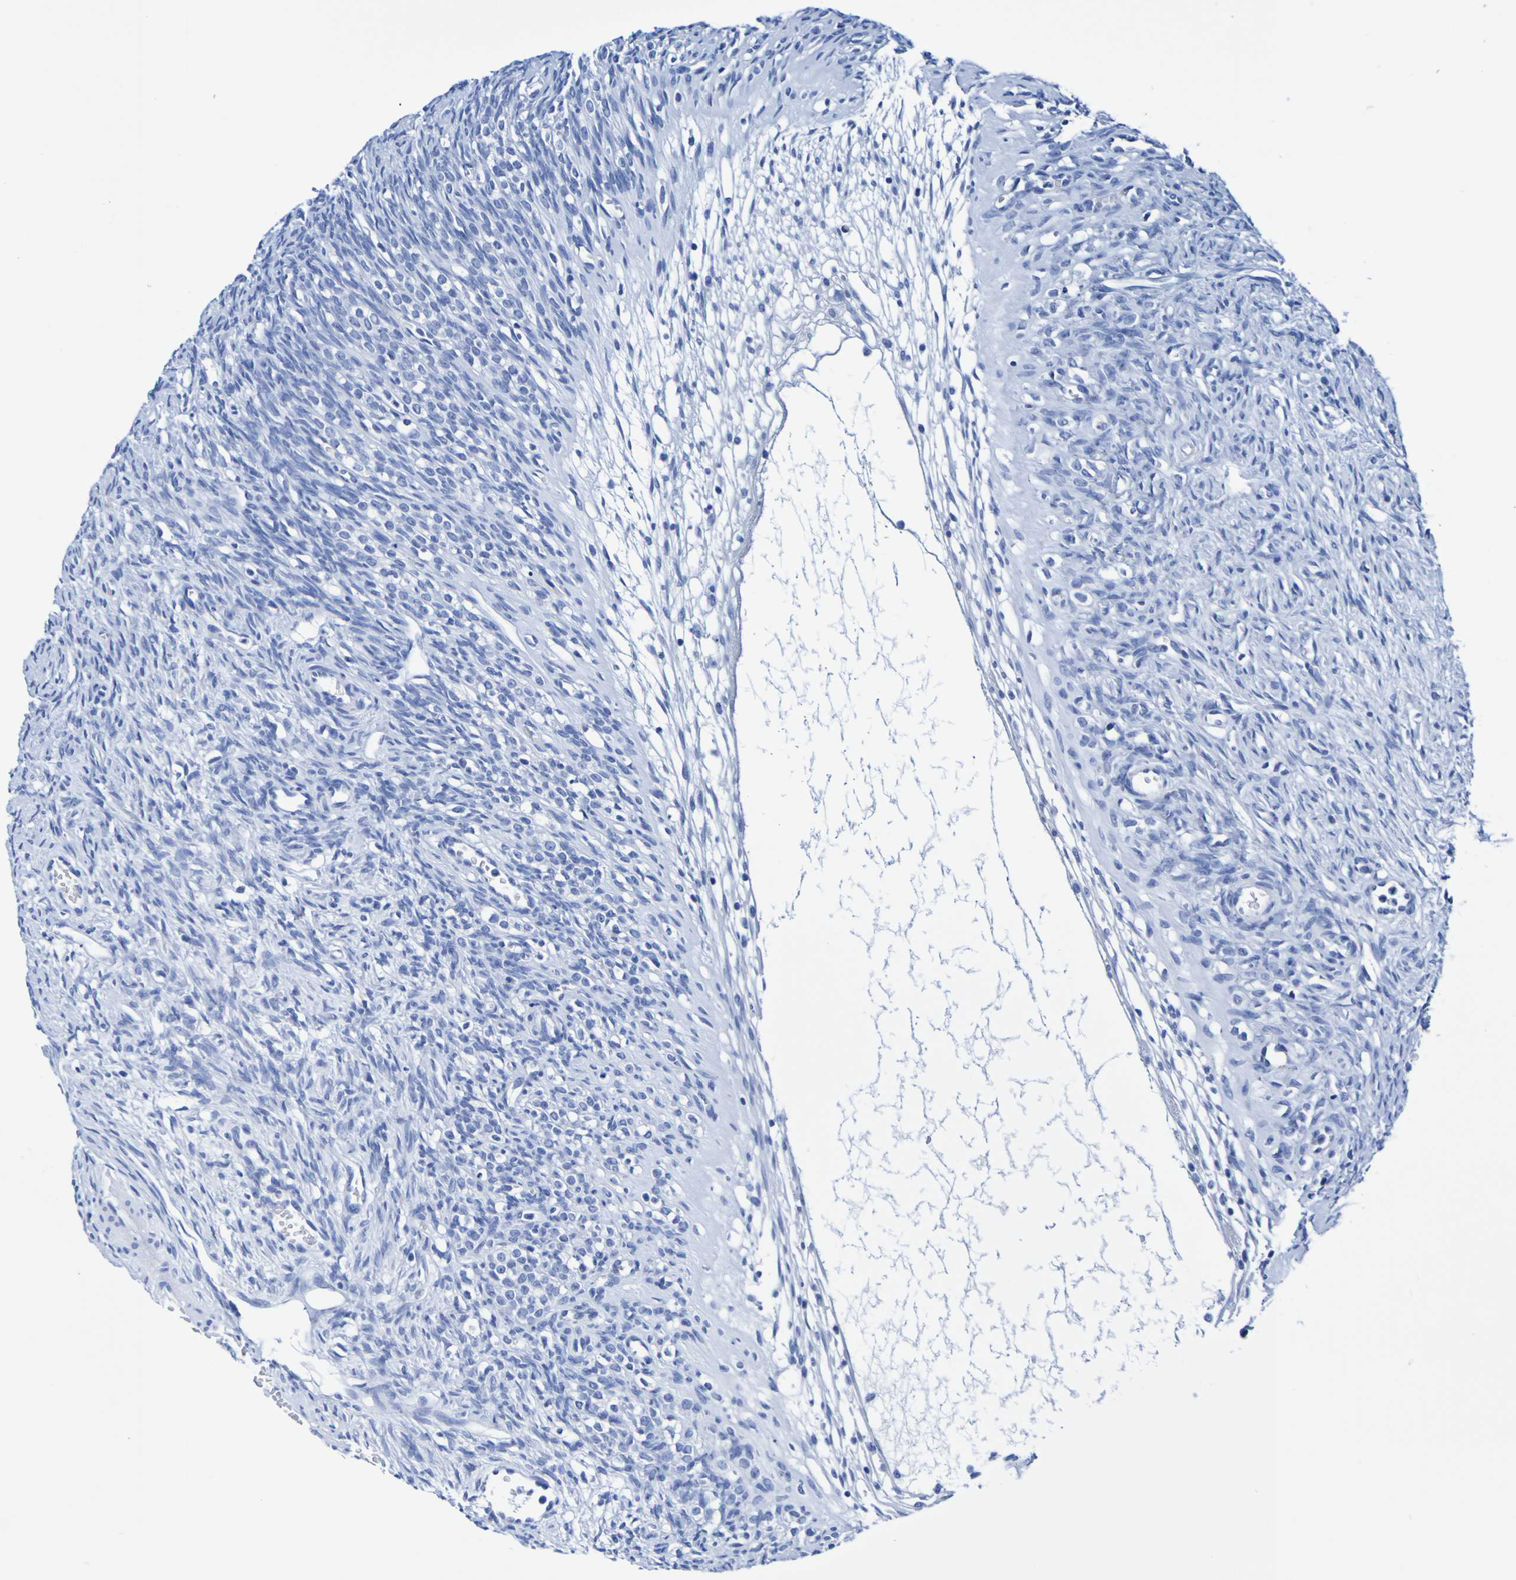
{"staining": {"intensity": "negative", "quantity": "none", "location": "none"}, "tissue": "ovary", "cell_type": "Ovarian stroma cells", "image_type": "normal", "snomed": [{"axis": "morphology", "description": "Normal tissue, NOS"}, {"axis": "topography", "description": "Ovary"}], "caption": "High magnification brightfield microscopy of benign ovary stained with DAB (brown) and counterstained with hematoxylin (blue): ovarian stroma cells show no significant staining. (DAB immunohistochemistry visualized using brightfield microscopy, high magnification).", "gene": "DPEP1", "patient": {"sex": "female", "age": 33}}